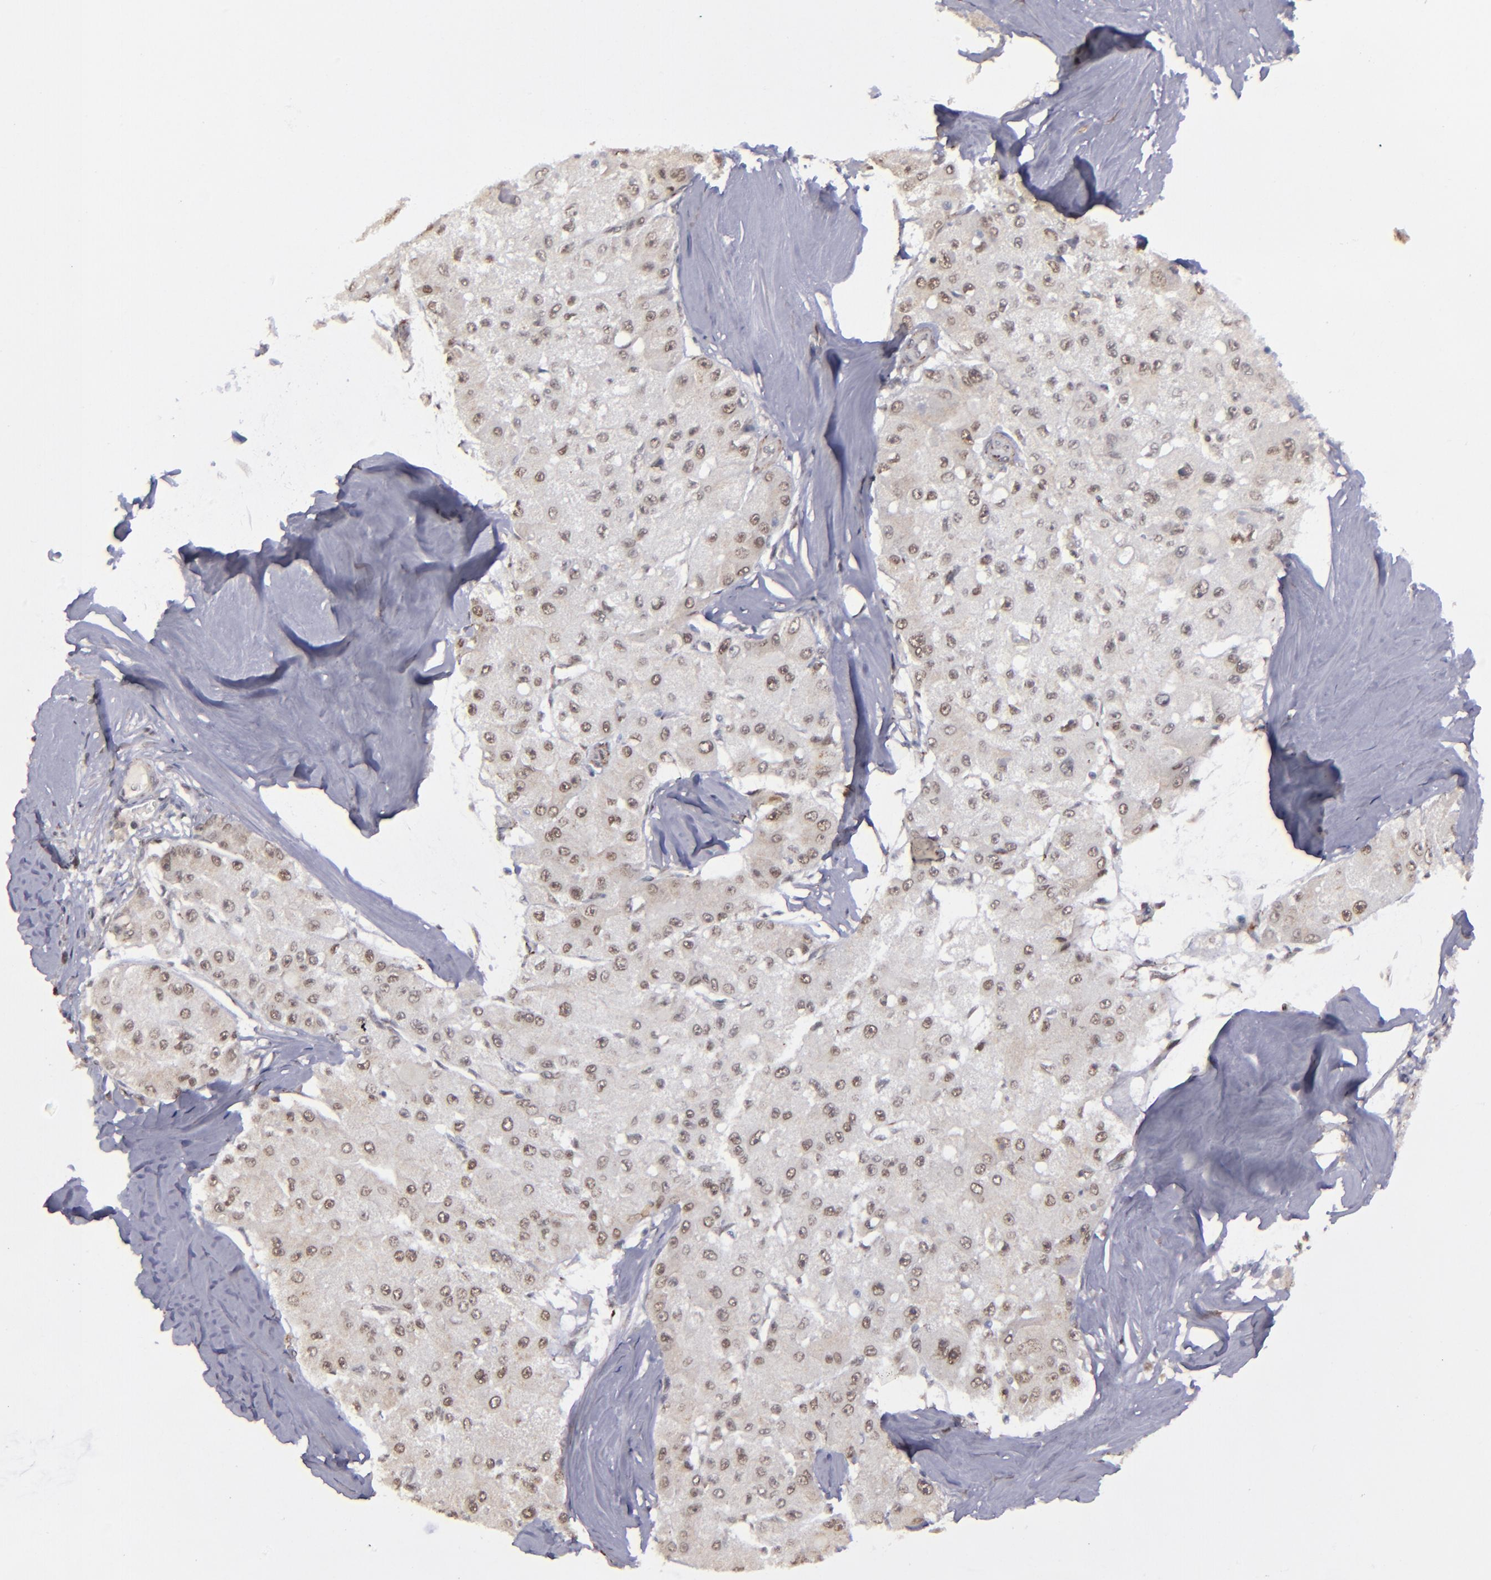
{"staining": {"intensity": "weak", "quantity": "25%-75%", "location": "nuclear"}, "tissue": "liver cancer", "cell_type": "Tumor cells", "image_type": "cancer", "snomed": [{"axis": "morphology", "description": "Carcinoma, Hepatocellular, NOS"}, {"axis": "topography", "description": "Liver"}], "caption": "Tumor cells demonstrate weak nuclear positivity in about 25%-75% of cells in liver cancer.", "gene": "RREB1", "patient": {"sex": "male", "age": 80}}